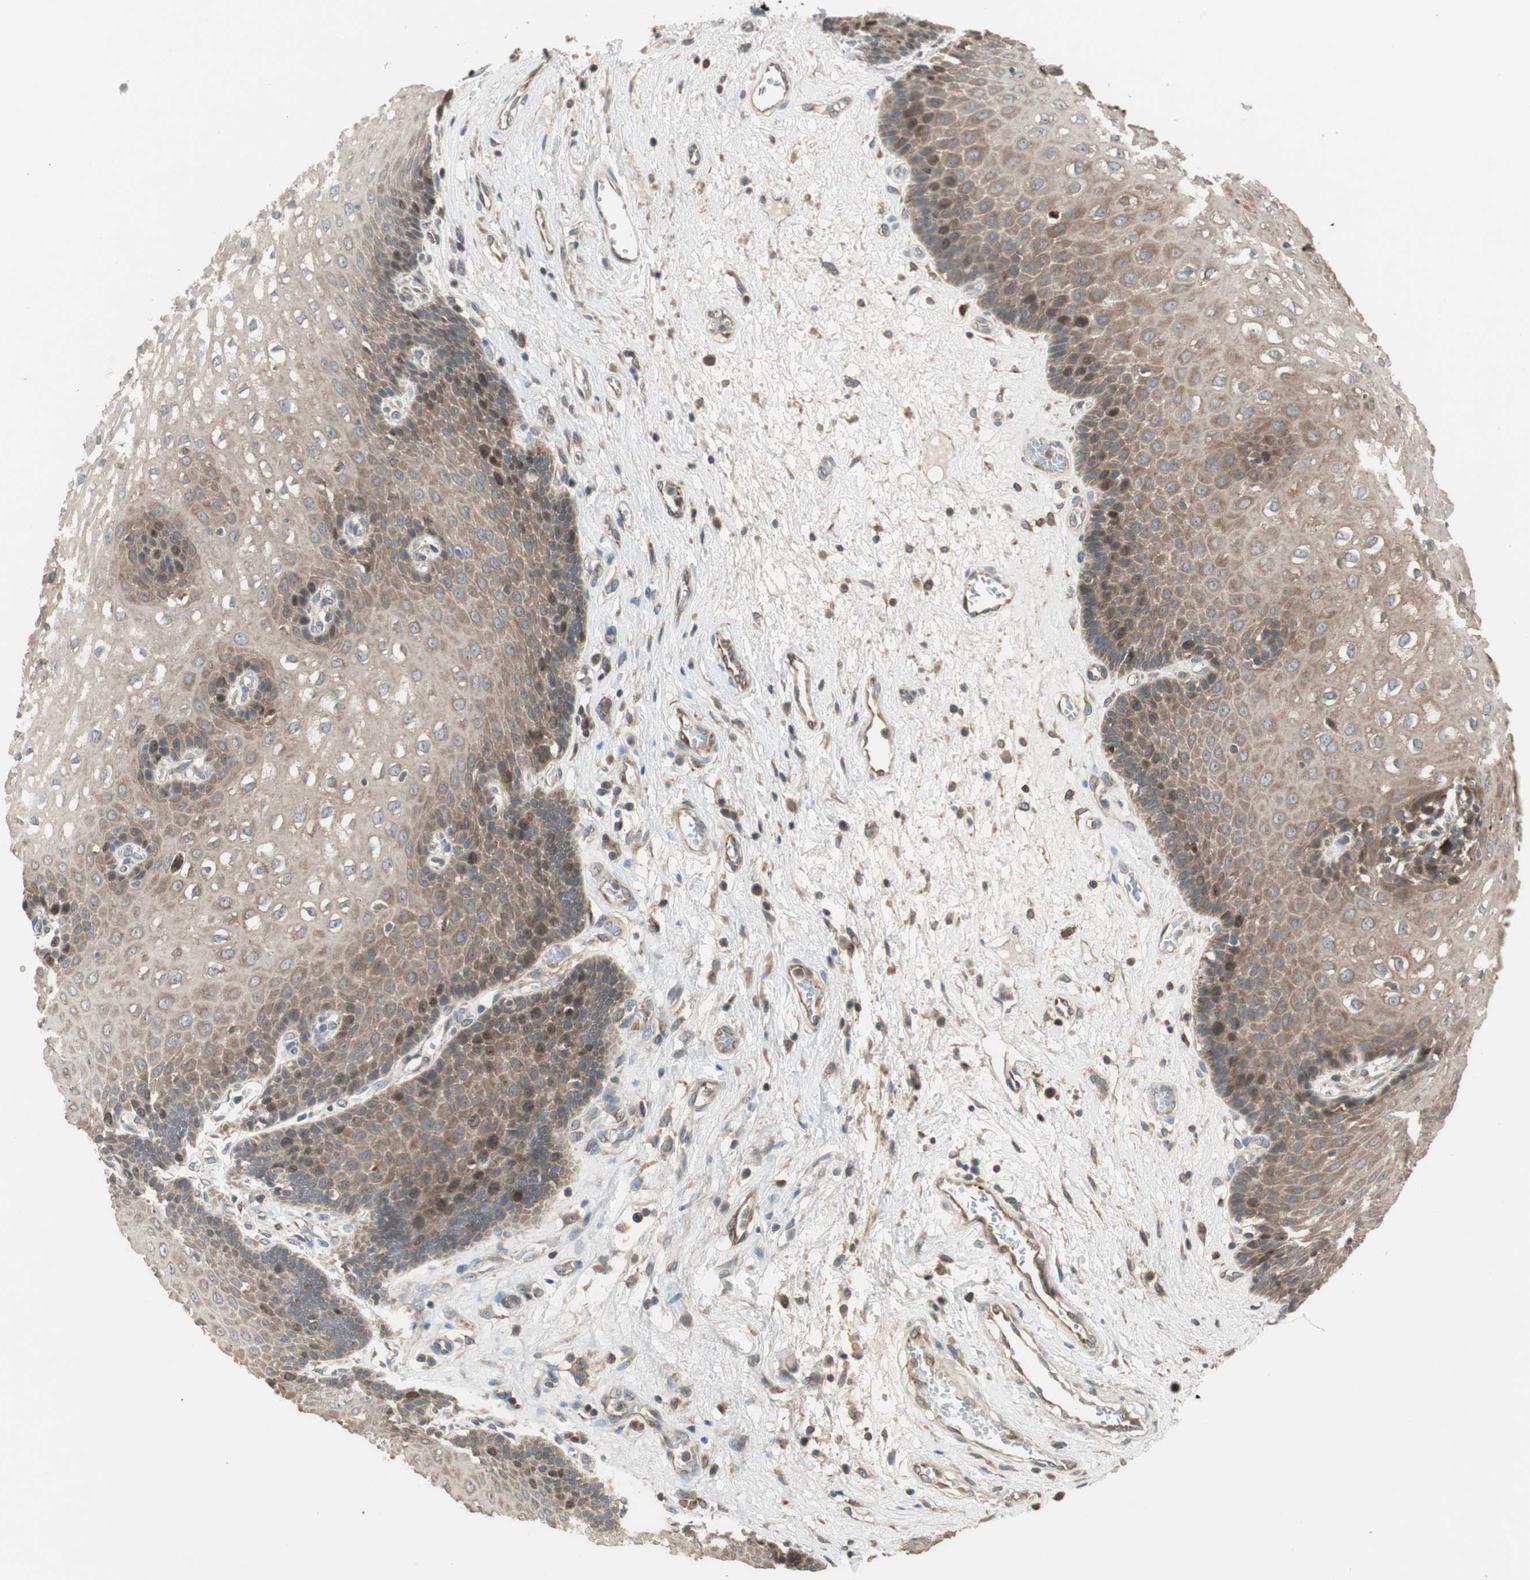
{"staining": {"intensity": "moderate", "quantity": "25%-75%", "location": "cytoplasmic/membranous"}, "tissue": "esophagus", "cell_type": "Squamous epithelial cells", "image_type": "normal", "snomed": [{"axis": "morphology", "description": "Normal tissue, NOS"}, {"axis": "topography", "description": "Esophagus"}], "caption": "Immunohistochemistry photomicrograph of unremarkable esophagus: esophagus stained using IHC shows medium levels of moderate protein expression localized specifically in the cytoplasmic/membranous of squamous epithelial cells, appearing as a cytoplasmic/membranous brown color.", "gene": "ATP6AP2", "patient": {"sex": "male", "age": 48}}